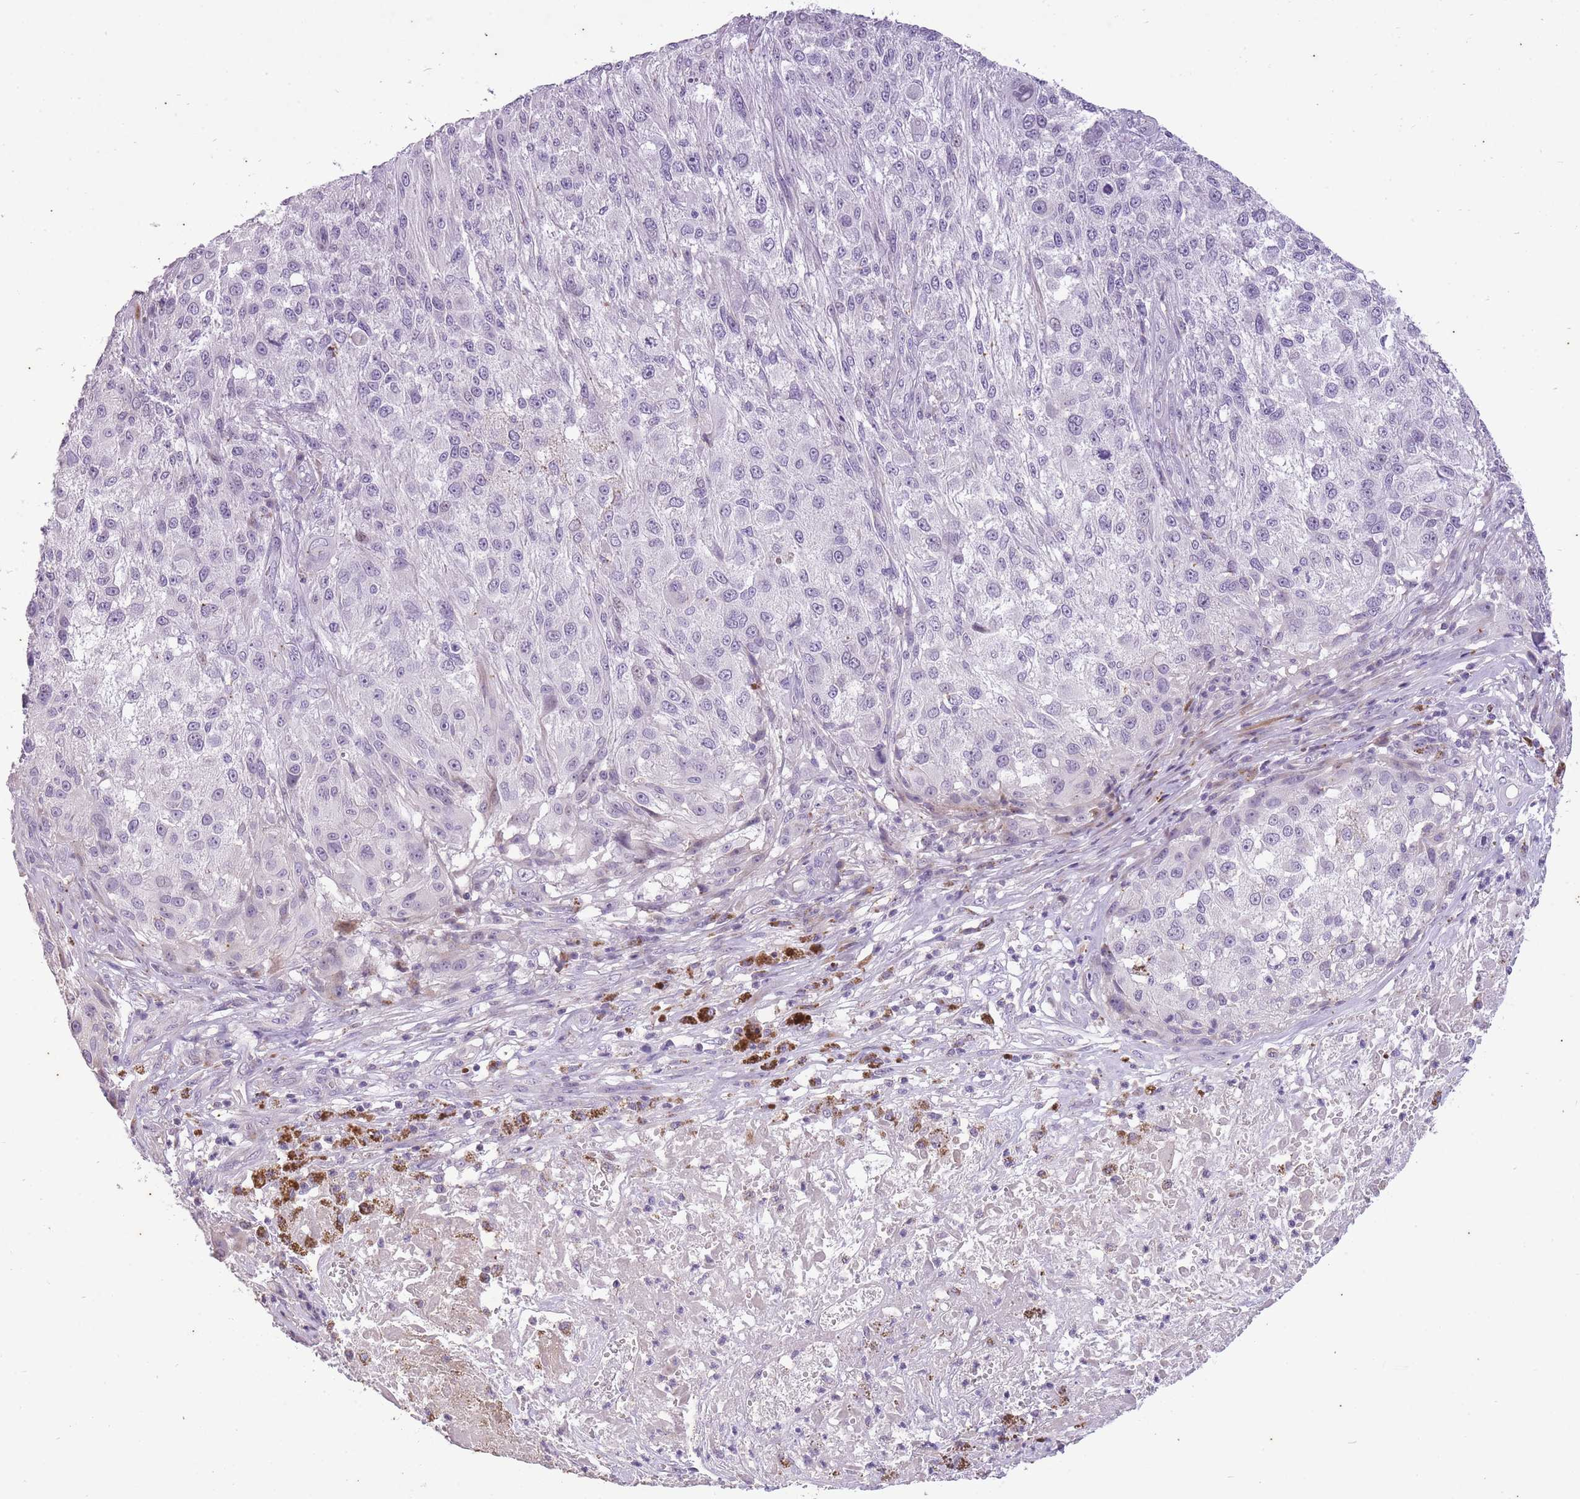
{"staining": {"intensity": "negative", "quantity": "none", "location": "none"}, "tissue": "melanoma", "cell_type": "Tumor cells", "image_type": "cancer", "snomed": [{"axis": "morphology", "description": "Normal morphology"}, {"axis": "morphology", "description": "Malignant melanoma, NOS"}, {"axis": "topography", "description": "Skin"}], "caption": "This is a histopathology image of immunohistochemistry staining of malignant melanoma, which shows no staining in tumor cells.", "gene": "CNTNAP3", "patient": {"sex": "female", "age": 72}}